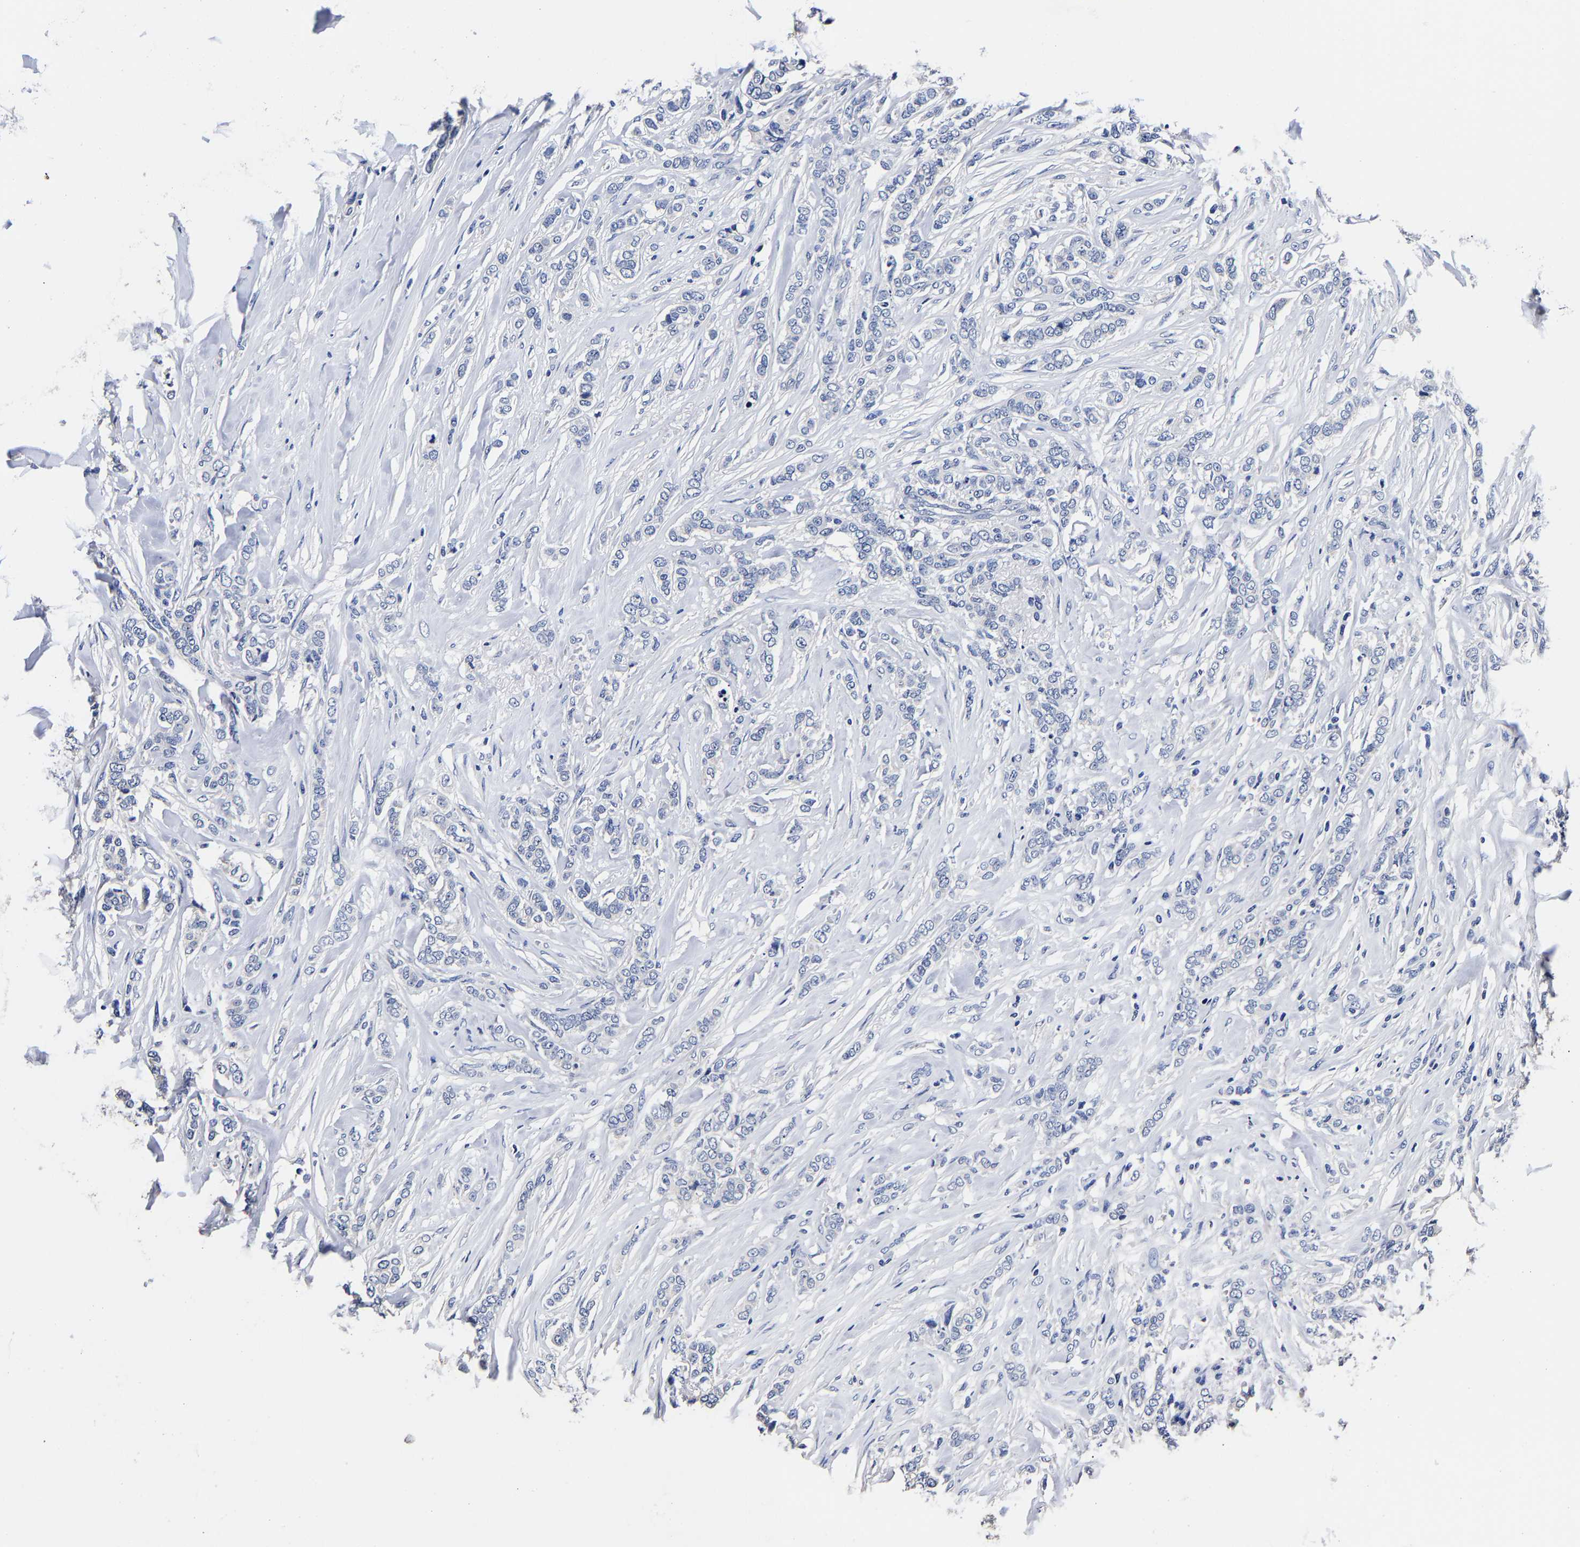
{"staining": {"intensity": "negative", "quantity": "none", "location": "none"}, "tissue": "breast cancer", "cell_type": "Tumor cells", "image_type": "cancer", "snomed": [{"axis": "morphology", "description": "Lobular carcinoma"}, {"axis": "topography", "description": "Skin"}, {"axis": "topography", "description": "Breast"}], "caption": "An image of breast cancer stained for a protein demonstrates no brown staining in tumor cells.", "gene": "AKAP4", "patient": {"sex": "female", "age": 46}}